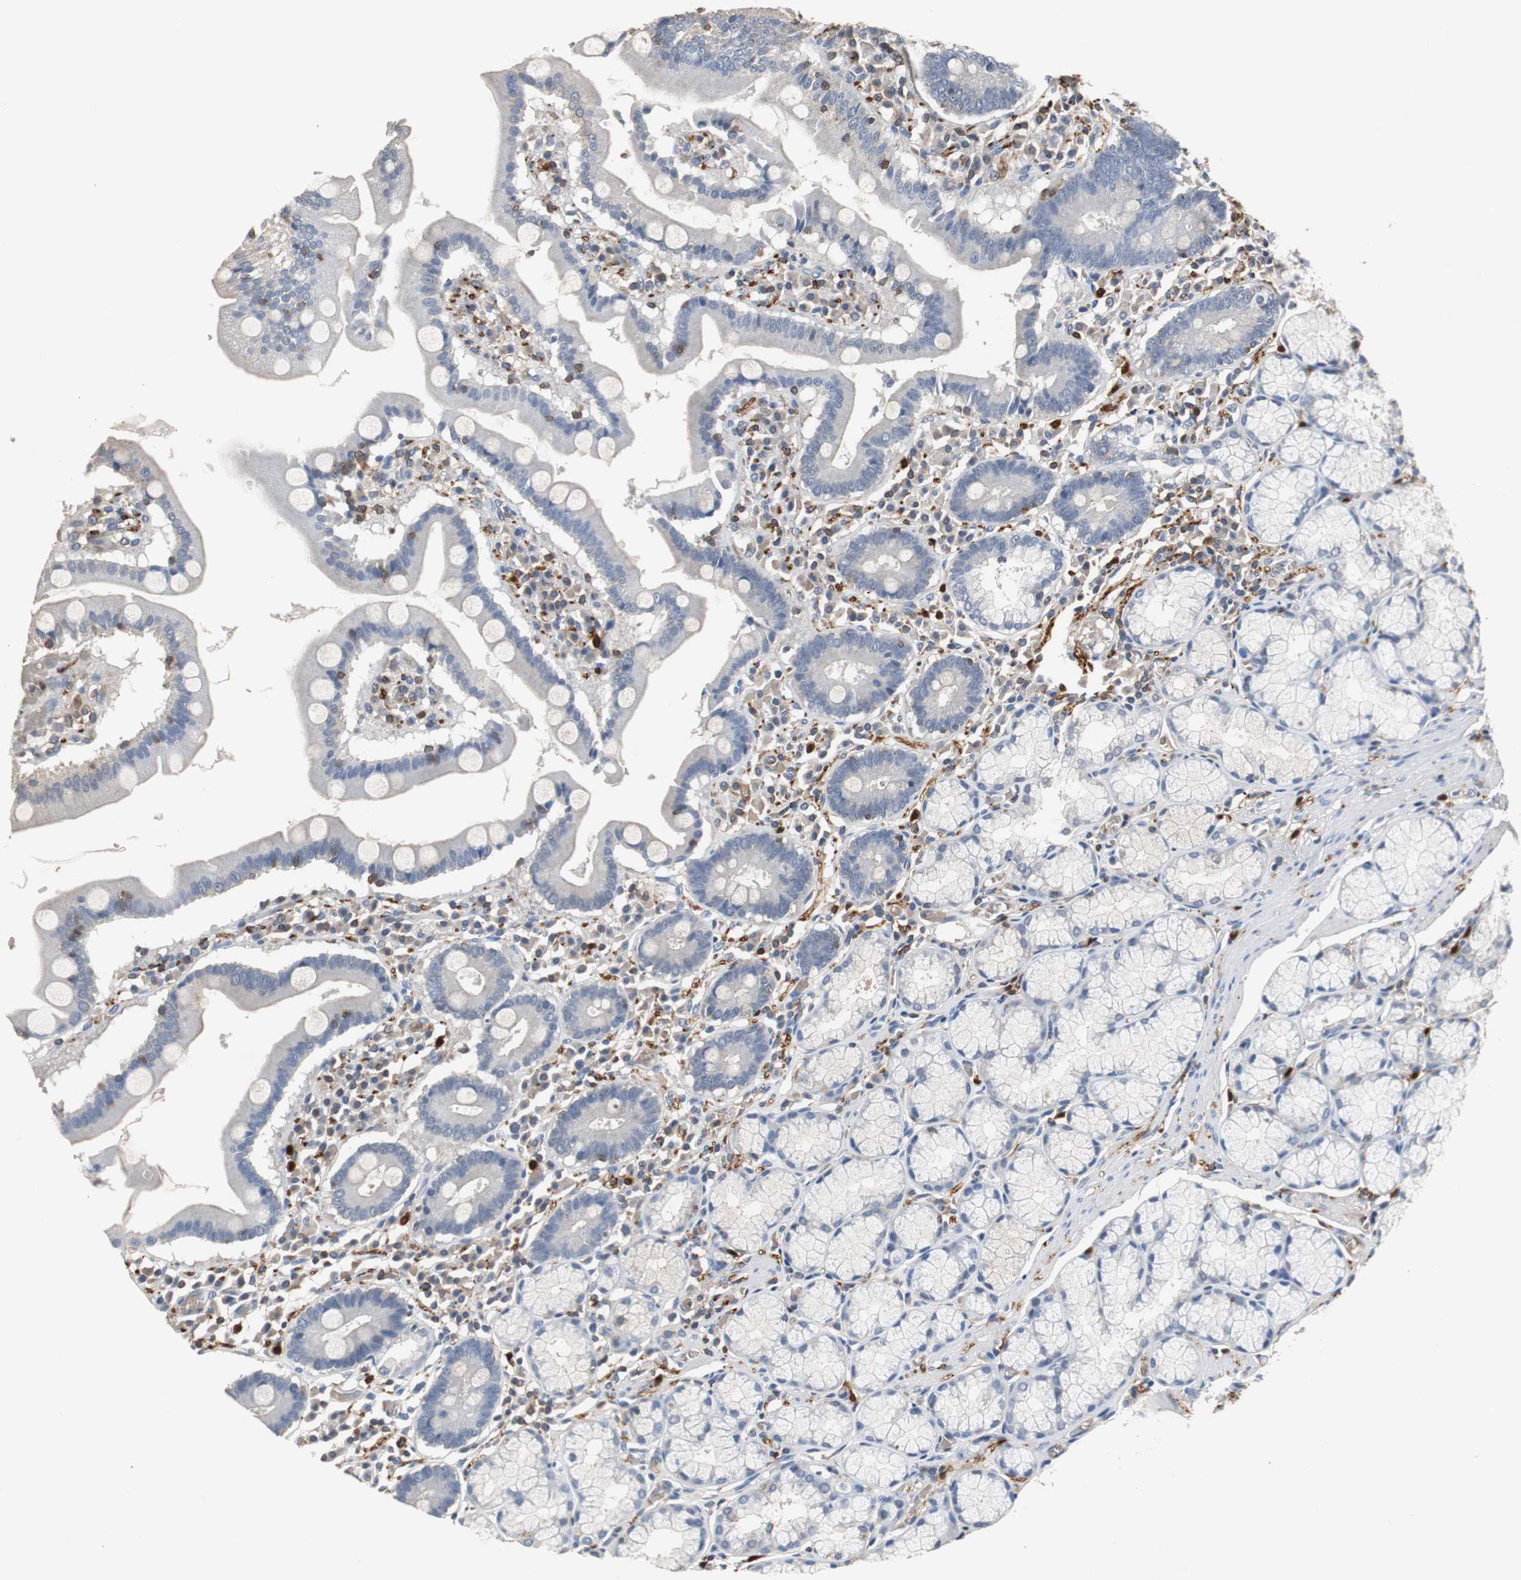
{"staining": {"intensity": "moderate", "quantity": "<25%", "location": "cytoplasmic/membranous"}, "tissue": "stomach", "cell_type": "Glandular cells", "image_type": "normal", "snomed": [{"axis": "morphology", "description": "Normal tissue, NOS"}, {"axis": "topography", "description": "Stomach, lower"}], "caption": "IHC photomicrograph of benign stomach: stomach stained using immunohistochemistry (IHC) exhibits low levels of moderate protein expression localized specifically in the cytoplasmic/membranous of glandular cells, appearing as a cytoplasmic/membranous brown color.", "gene": "CALB2", "patient": {"sex": "male", "age": 56}}